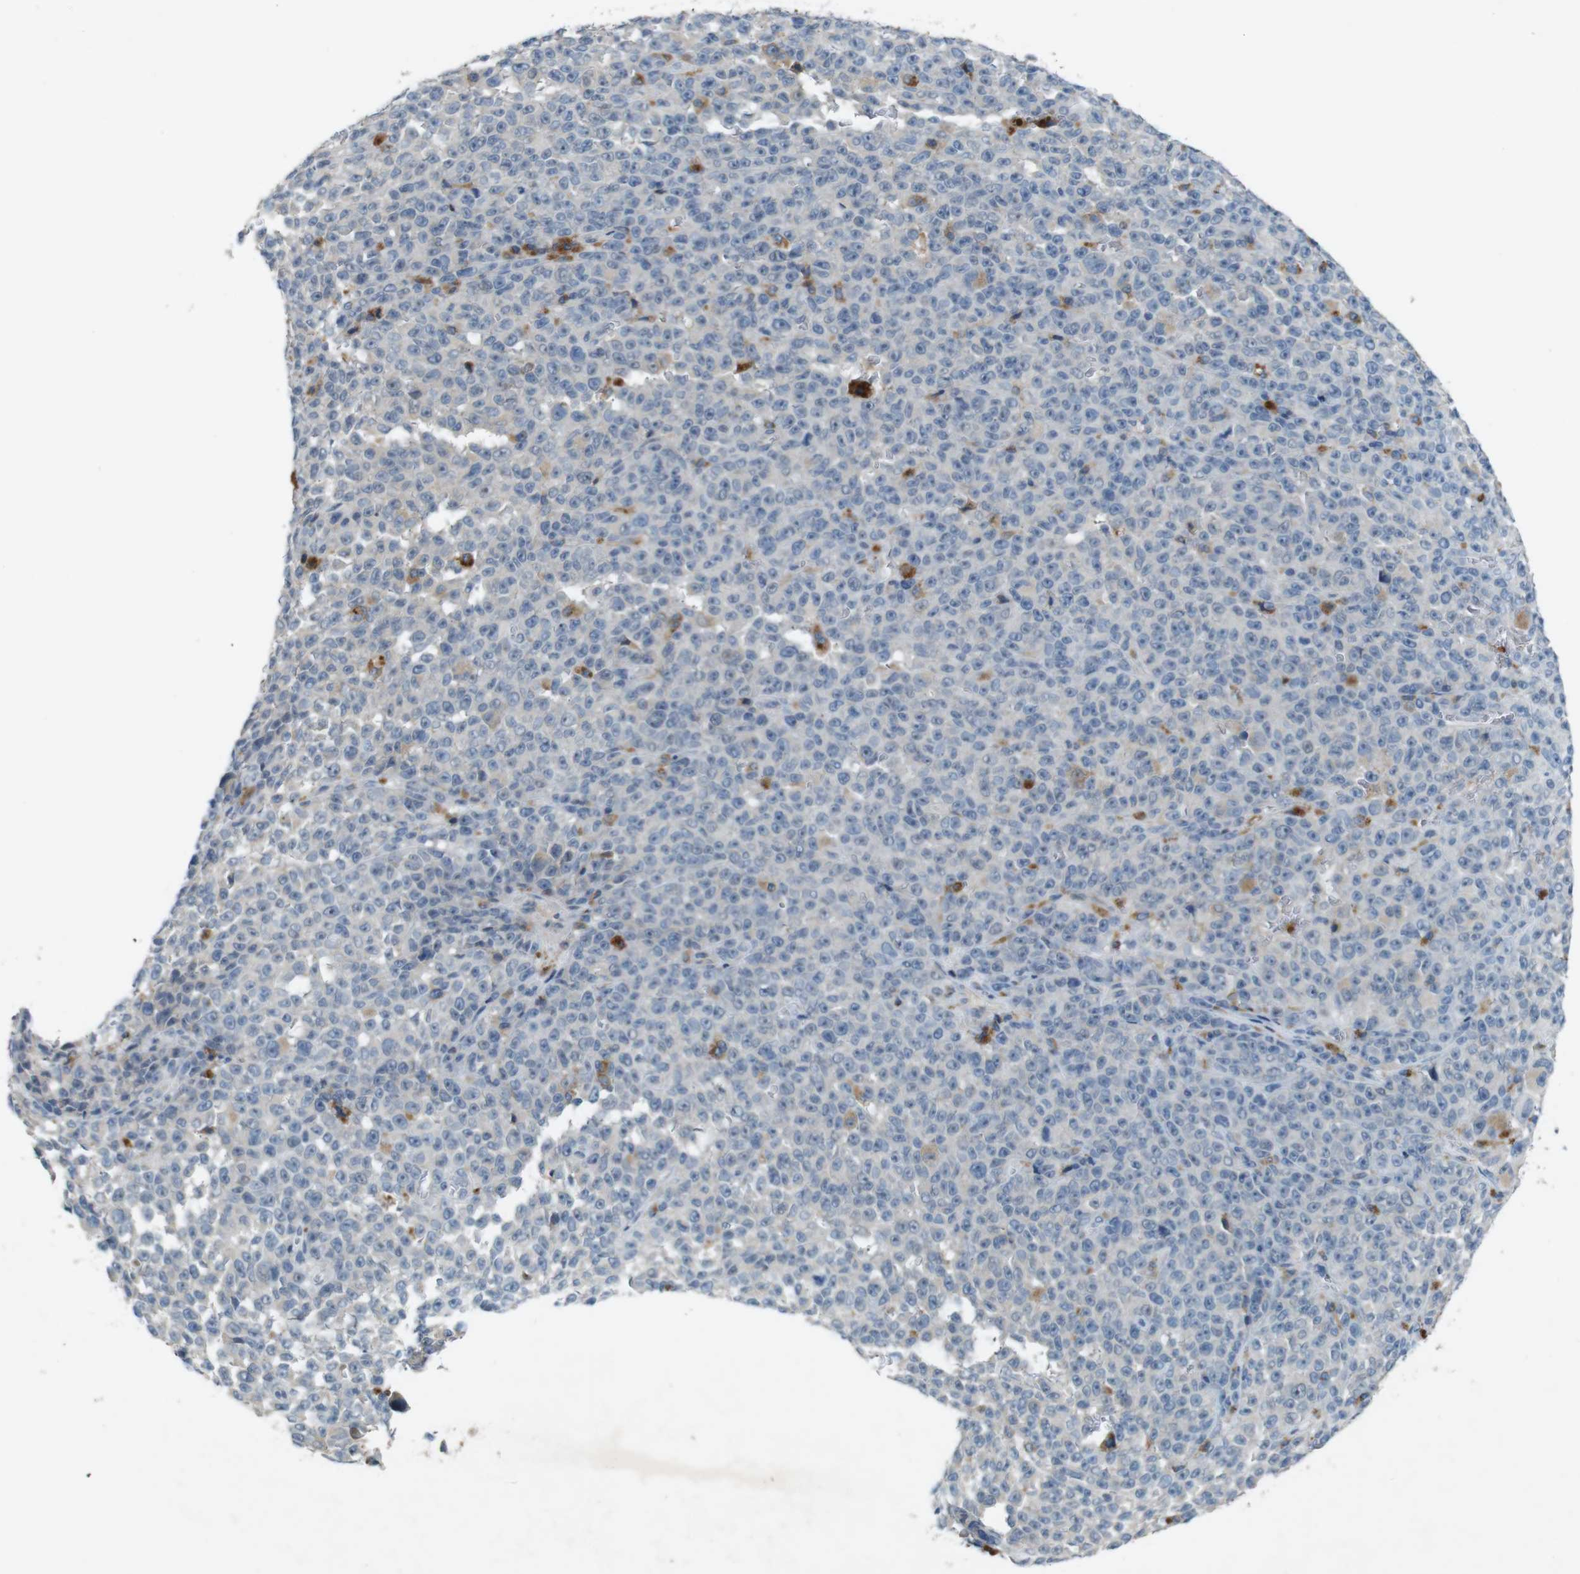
{"staining": {"intensity": "negative", "quantity": "none", "location": "none"}, "tissue": "melanoma", "cell_type": "Tumor cells", "image_type": "cancer", "snomed": [{"axis": "morphology", "description": "Malignant melanoma, NOS"}, {"axis": "topography", "description": "Skin"}], "caption": "Immunohistochemistry (IHC) micrograph of neoplastic tissue: malignant melanoma stained with DAB reveals no significant protein expression in tumor cells. (Immunohistochemistry (IHC), brightfield microscopy, high magnification).", "gene": "MOGAT3", "patient": {"sex": "female", "age": 82}}